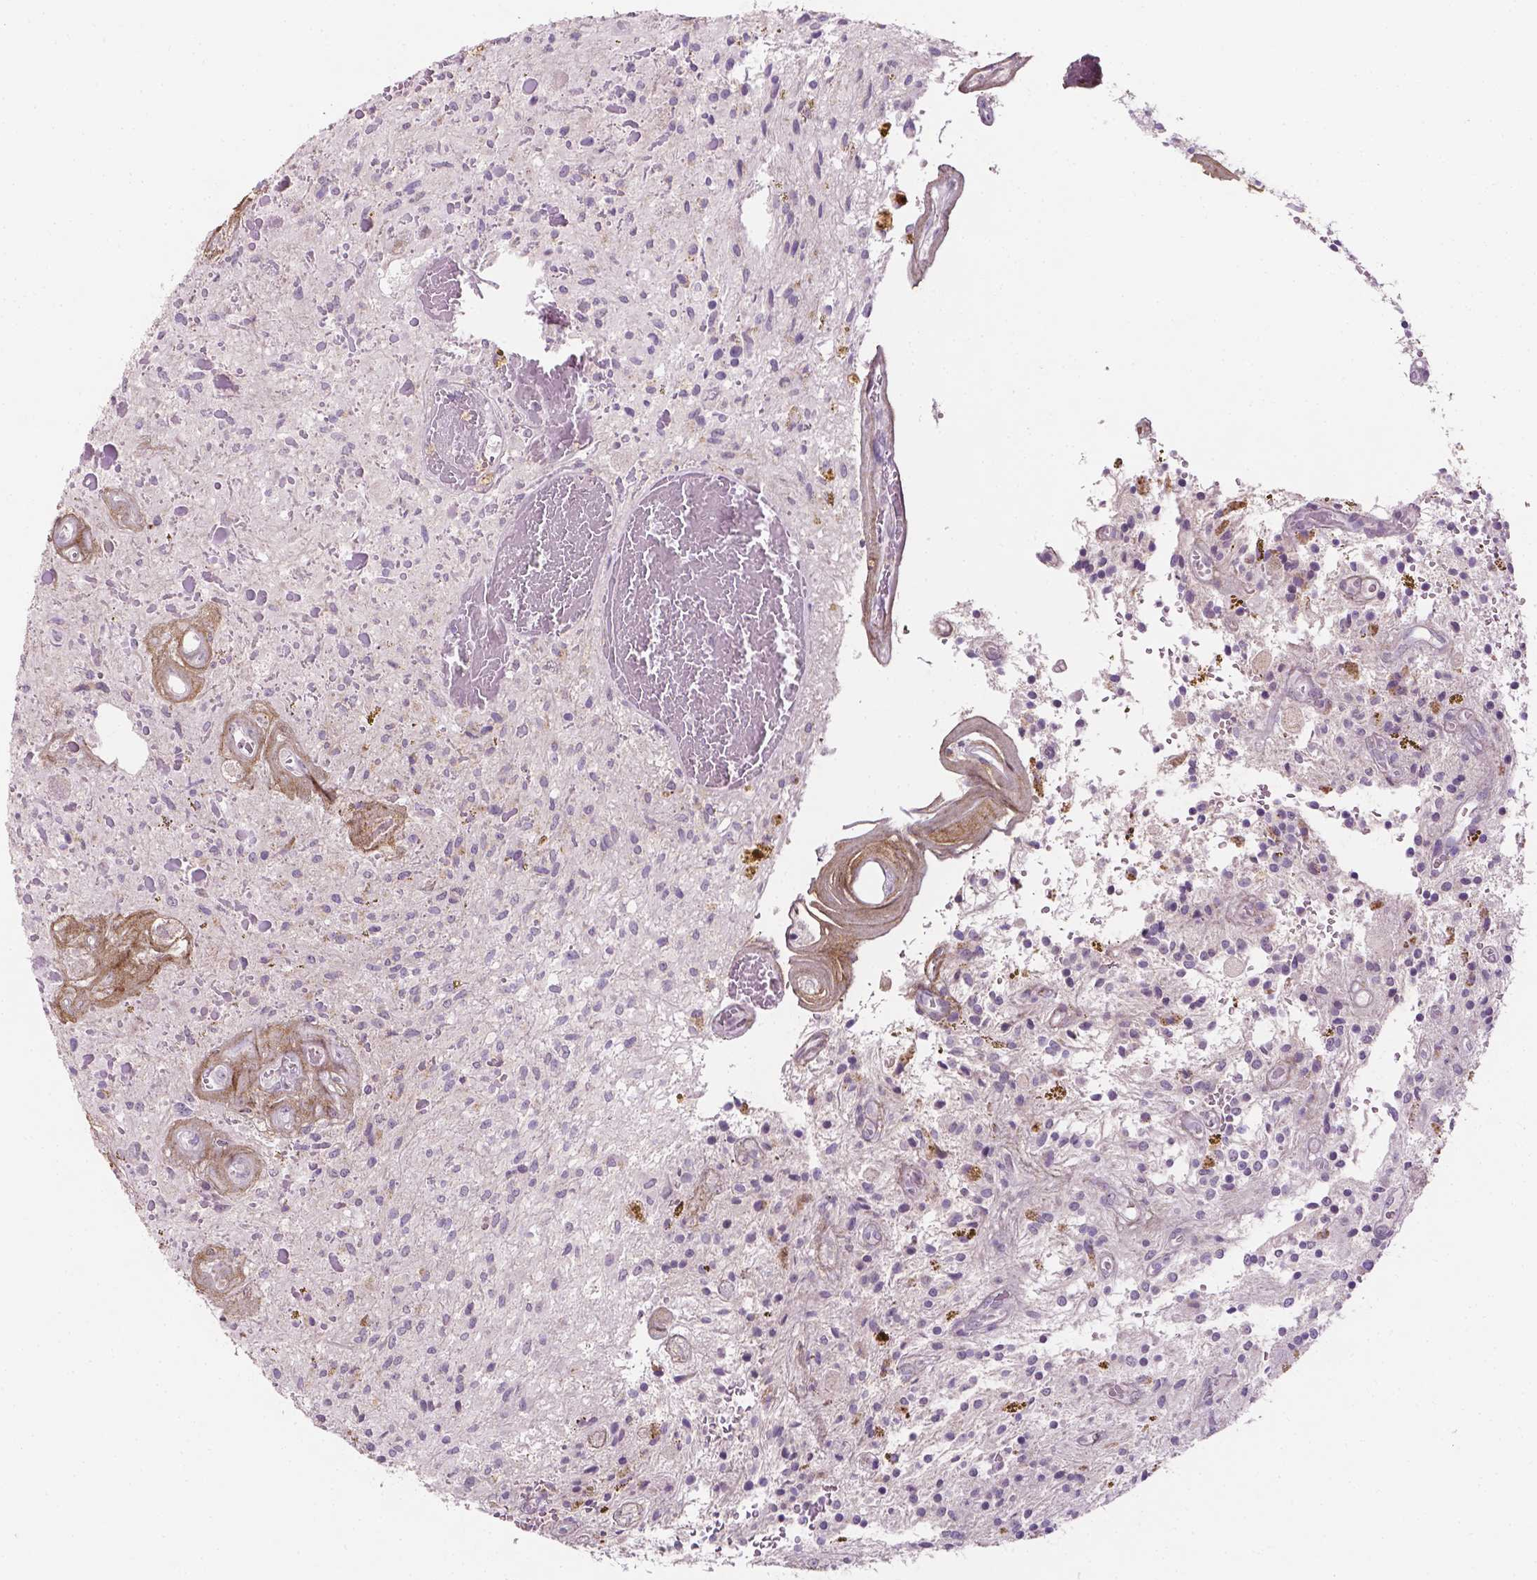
{"staining": {"intensity": "negative", "quantity": "none", "location": "none"}, "tissue": "glioma", "cell_type": "Tumor cells", "image_type": "cancer", "snomed": [{"axis": "morphology", "description": "Glioma, malignant, Low grade"}, {"axis": "topography", "description": "Cerebellum"}], "caption": "This is an immunohistochemistry photomicrograph of human malignant glioma (low-grade). There is no positivity in tumor cells.", "gene": "DLG2", "patient": {"sex": "female", "age": 14}}